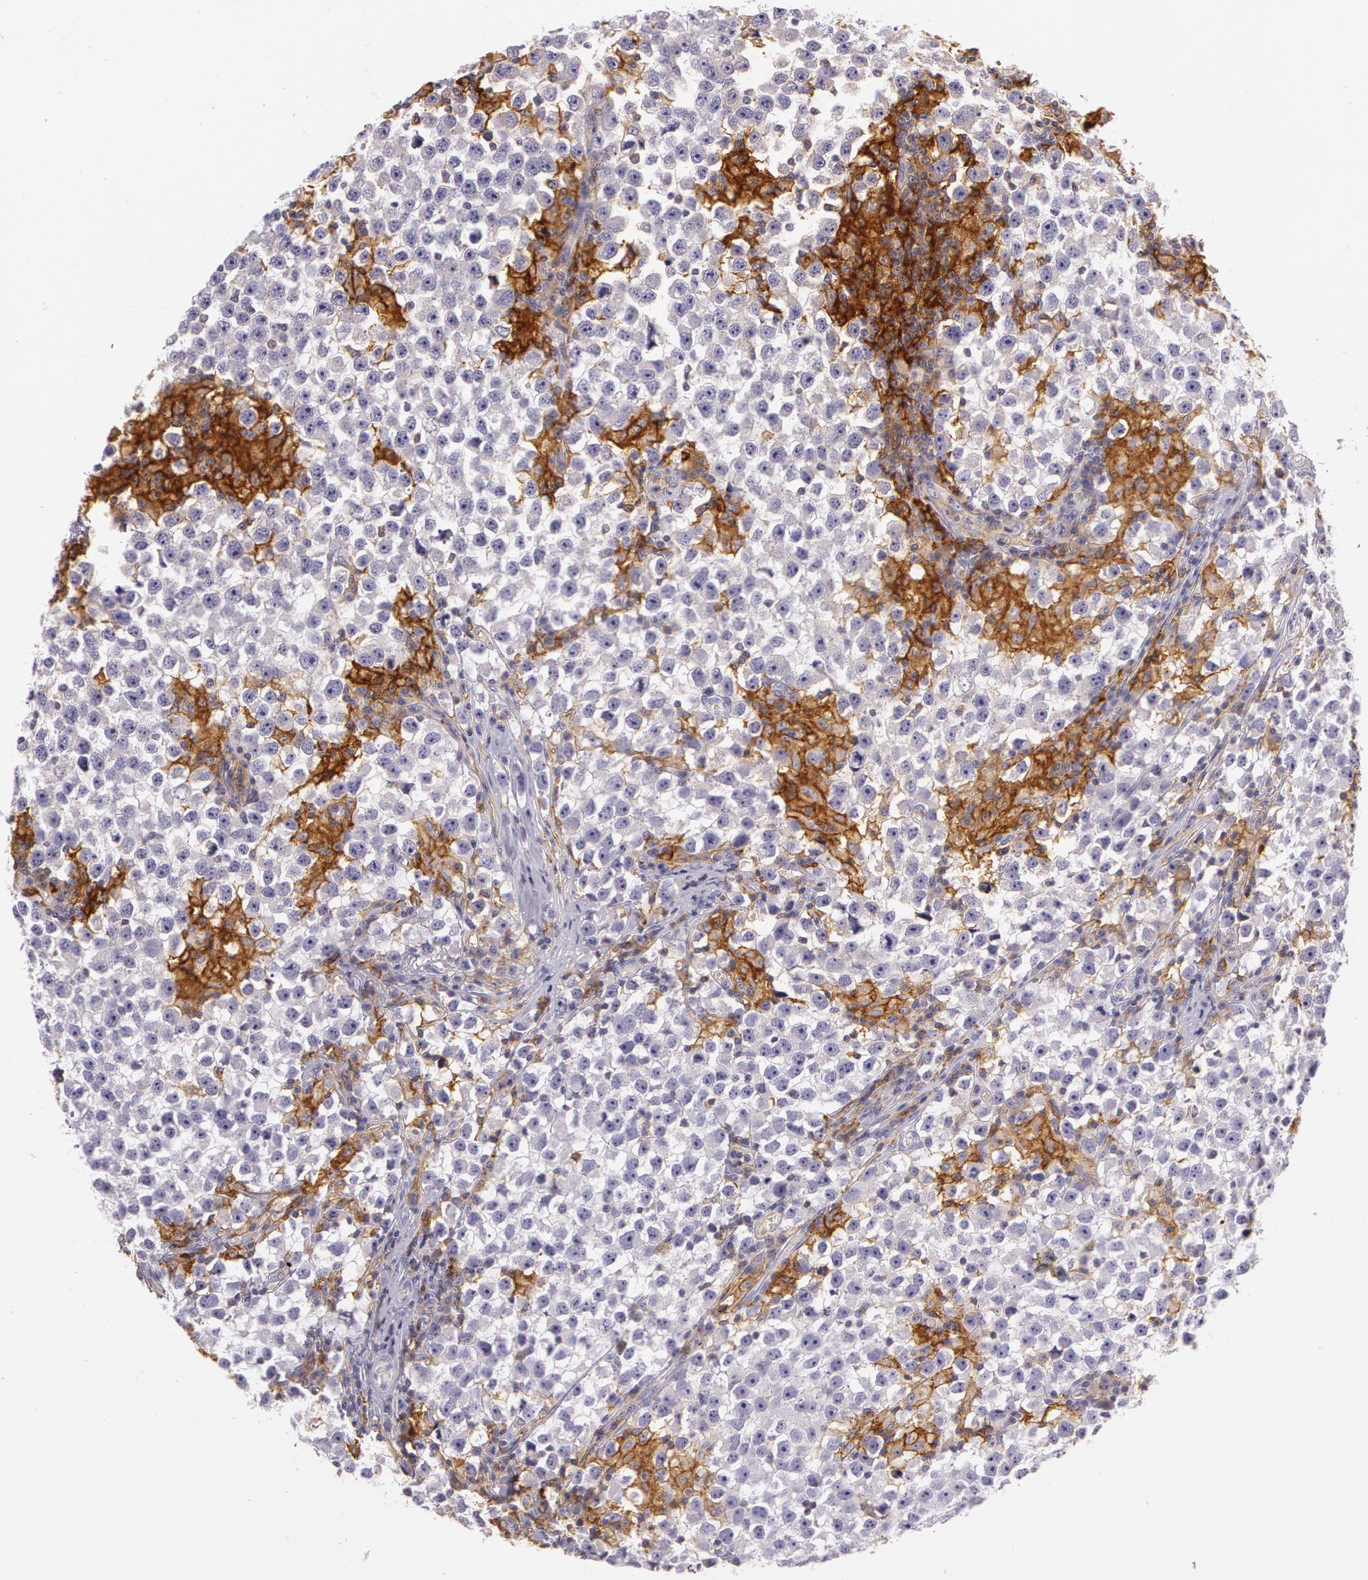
{"staining": {"intensity": "moderate", "quantity": "25%-75%", "location": "cytoplasmic/membranous"}, "tissue": "testis cancer", "cell_type": "Tumor cells", "image_type": "cancer", "snomed": [{"axis": "morphology", "description": "Seminoma, NOS"}, {"axis": "topography", "description": "Testis"}], "caption": "The image displays immunohistochemical staining of testis cancer (seminoma). There is moderate cytoplasmic/membranous staining is seen in about 25%-75% of tumor cells.", "gene": "LY75", "patient": {"sex": "male", "age": 33}}